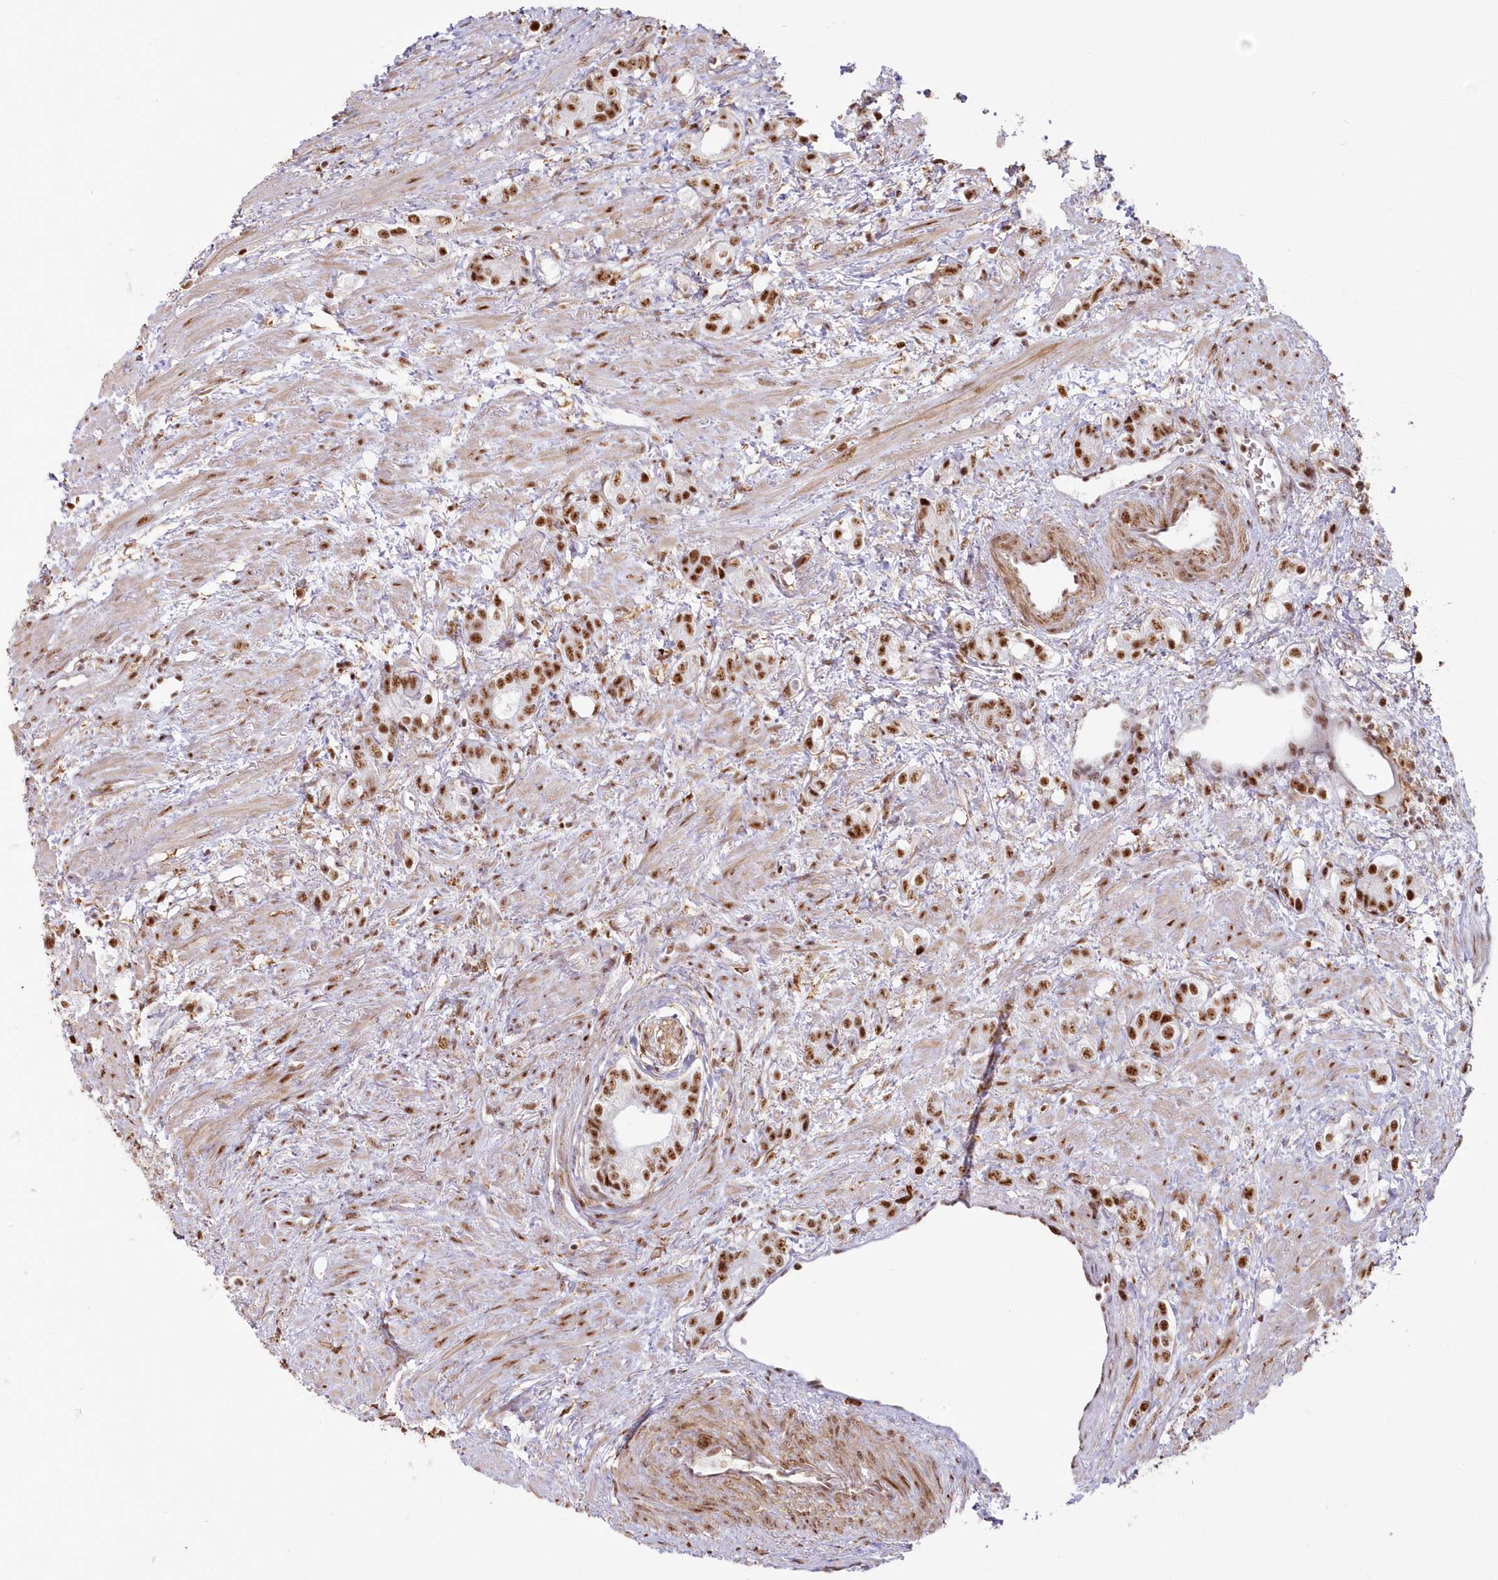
{"staining": {"intensity": "moderate", "quantity": ">75%", "location": "nuclear"}, "tissue": "prostate cancer", "cell_type": "Tumor cells", "image_type": "cancer", "snomed": [{"axis": "morphology", "description": "Adenocarcinoma, High grade"}, {"axis": "topography", "description": "Prostate"}], "caption": "Immunohistochemical staining of human prostate cancer shows moderate nuclear protein positivity in approximately >75% of tumor cells. (DAB IHC with brightfield microscopy, high magnification).", "gene": "DDX46", "patient": {"sex": "male", "age": 63}}